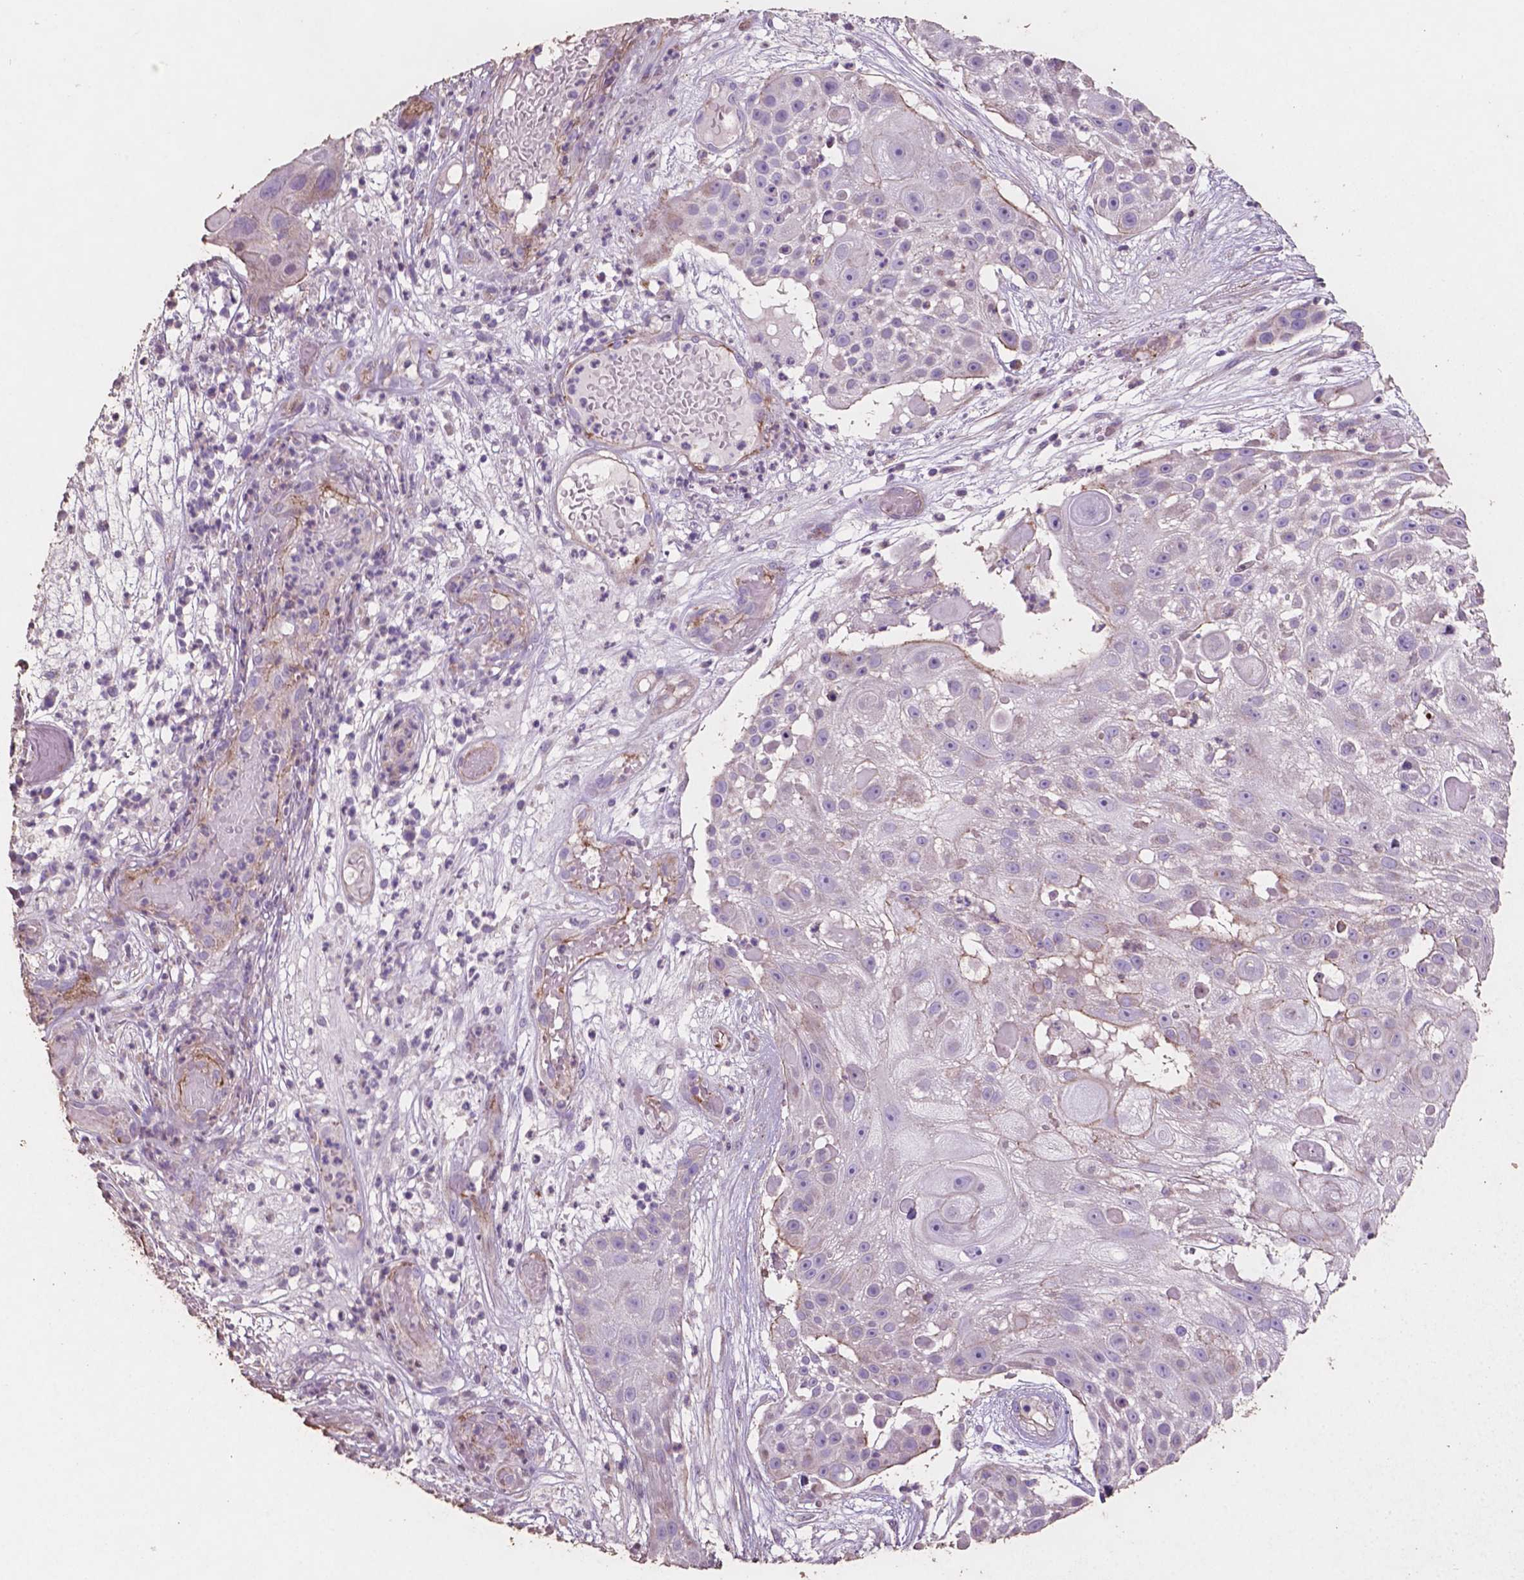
{"staining": {"intensity": "negative", "quantity": "none", "location": "none"}, "tissue": "skin cancer", "cell_type": "Tumor cells", "image_type": "cancer", "snomed": [{"axis": "morphology", "description": "Squamous cell carcinoma, NOS"}, {"axis": "topography", "description": "Skin"}], "caption": "Immunohistochemistry (IHC) histopathology image of human skin cancer (squamous cell carcinoma) stained for a protein (brown), which demonstrates no positivity in tumor cells.", "gene": "COMMD4", "patient": {"sex": "female", "age": 86}}